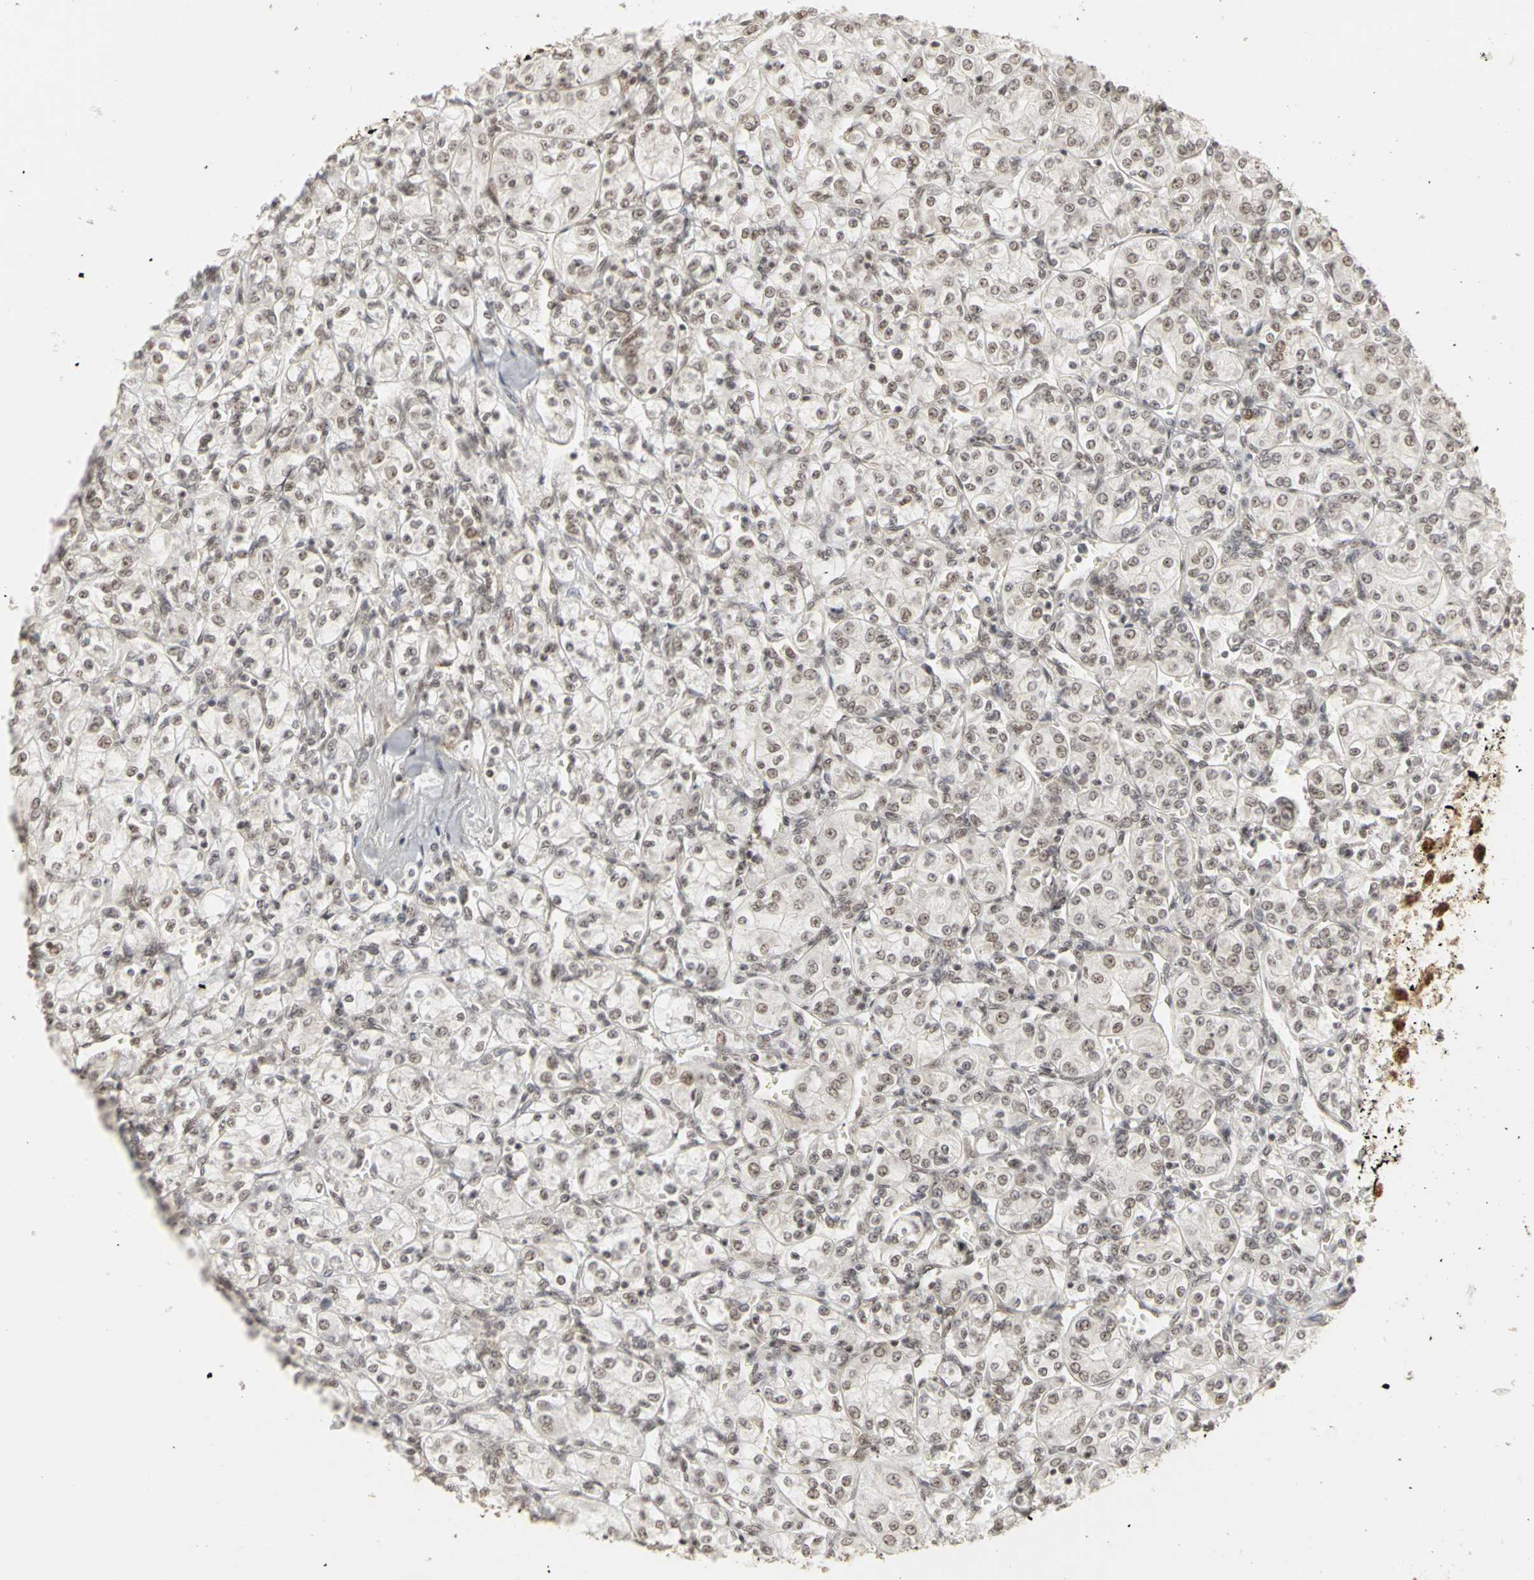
{"staining": {"intensity": "moderate", "quantity": ">75%", "location": "nuclear"}, "tissue": "renal cancer", "cell_type": "Tumor cells", "image_type": "cancer", "snomed": [{"axis": "morphology", "description": "Adenocarcinoma, NOS"}, {"axis": "topography", "description": "Kidney"}], "caption": "Protein analysis of renal cancer tissue reveals moderate nuclear expression in about >75% of tumor cells.", "gene": "CSNK2B", "patient": {"sex": "male", "age": 77}}